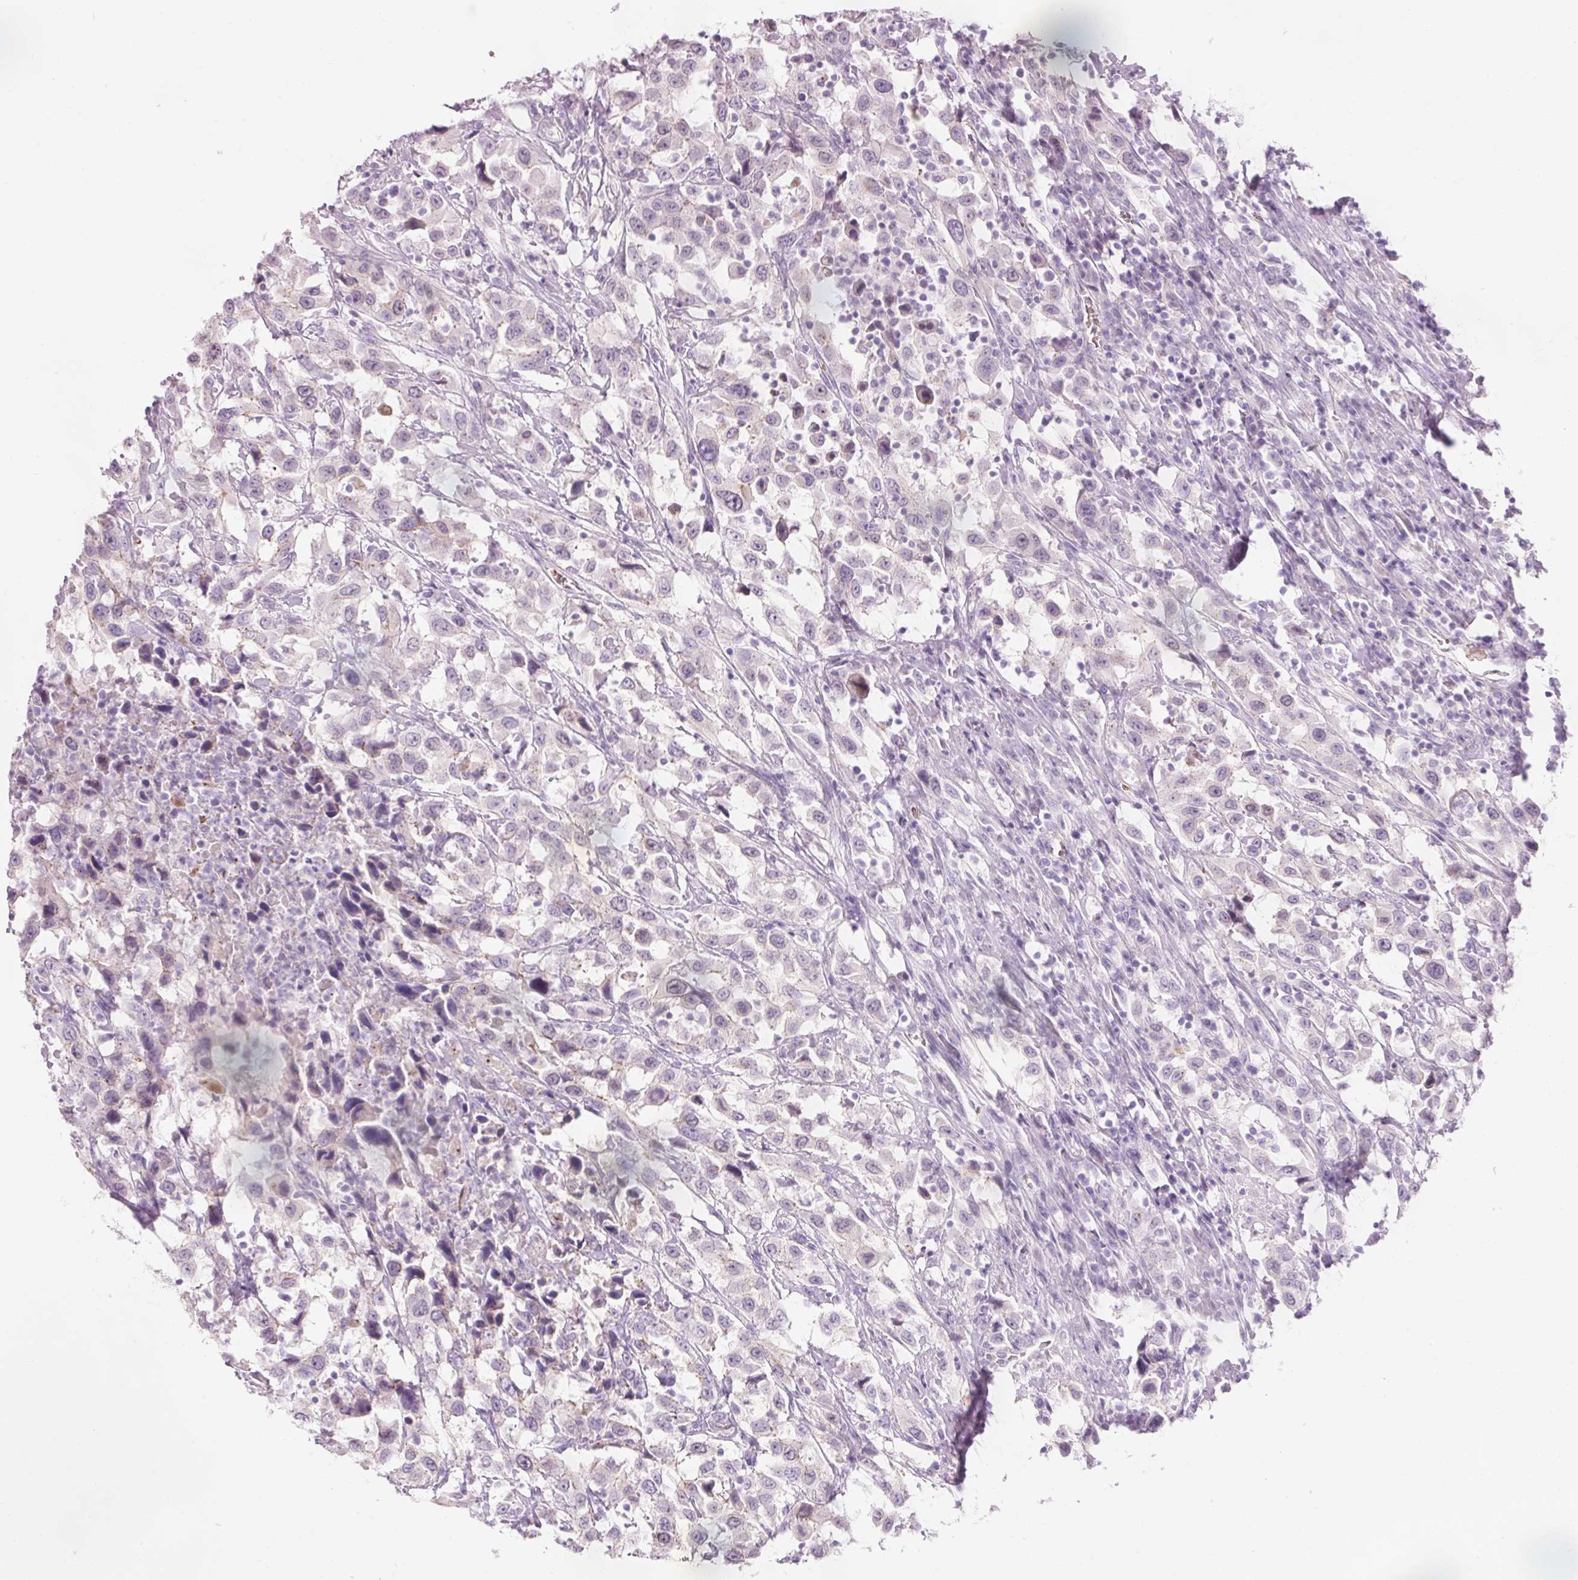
{"staining": {"intensity": "negative", "quantity": "none", "location": "none"}, "tissue": "urothelial cancer", "cell_type": "Tumor cells", "image_type": "cancer", "snomed": [{"axis": "morphology", "description": "Urothelial carcinoma, High grade"}, {"axis": "topography", "description": "Urinary bladder"}], "caption": "DAB immunohistochemical staining of urothelial carcinoma (high-grade) exhibits no significant staining in tumor cells. The staining is performed using DAB (3,3'-diaminobenzidine) brown chromogen with nuclei counter-stained in using hematoxylin.", "gene": "DHRS11", "patient": {"sex": "male", "age": 61}}